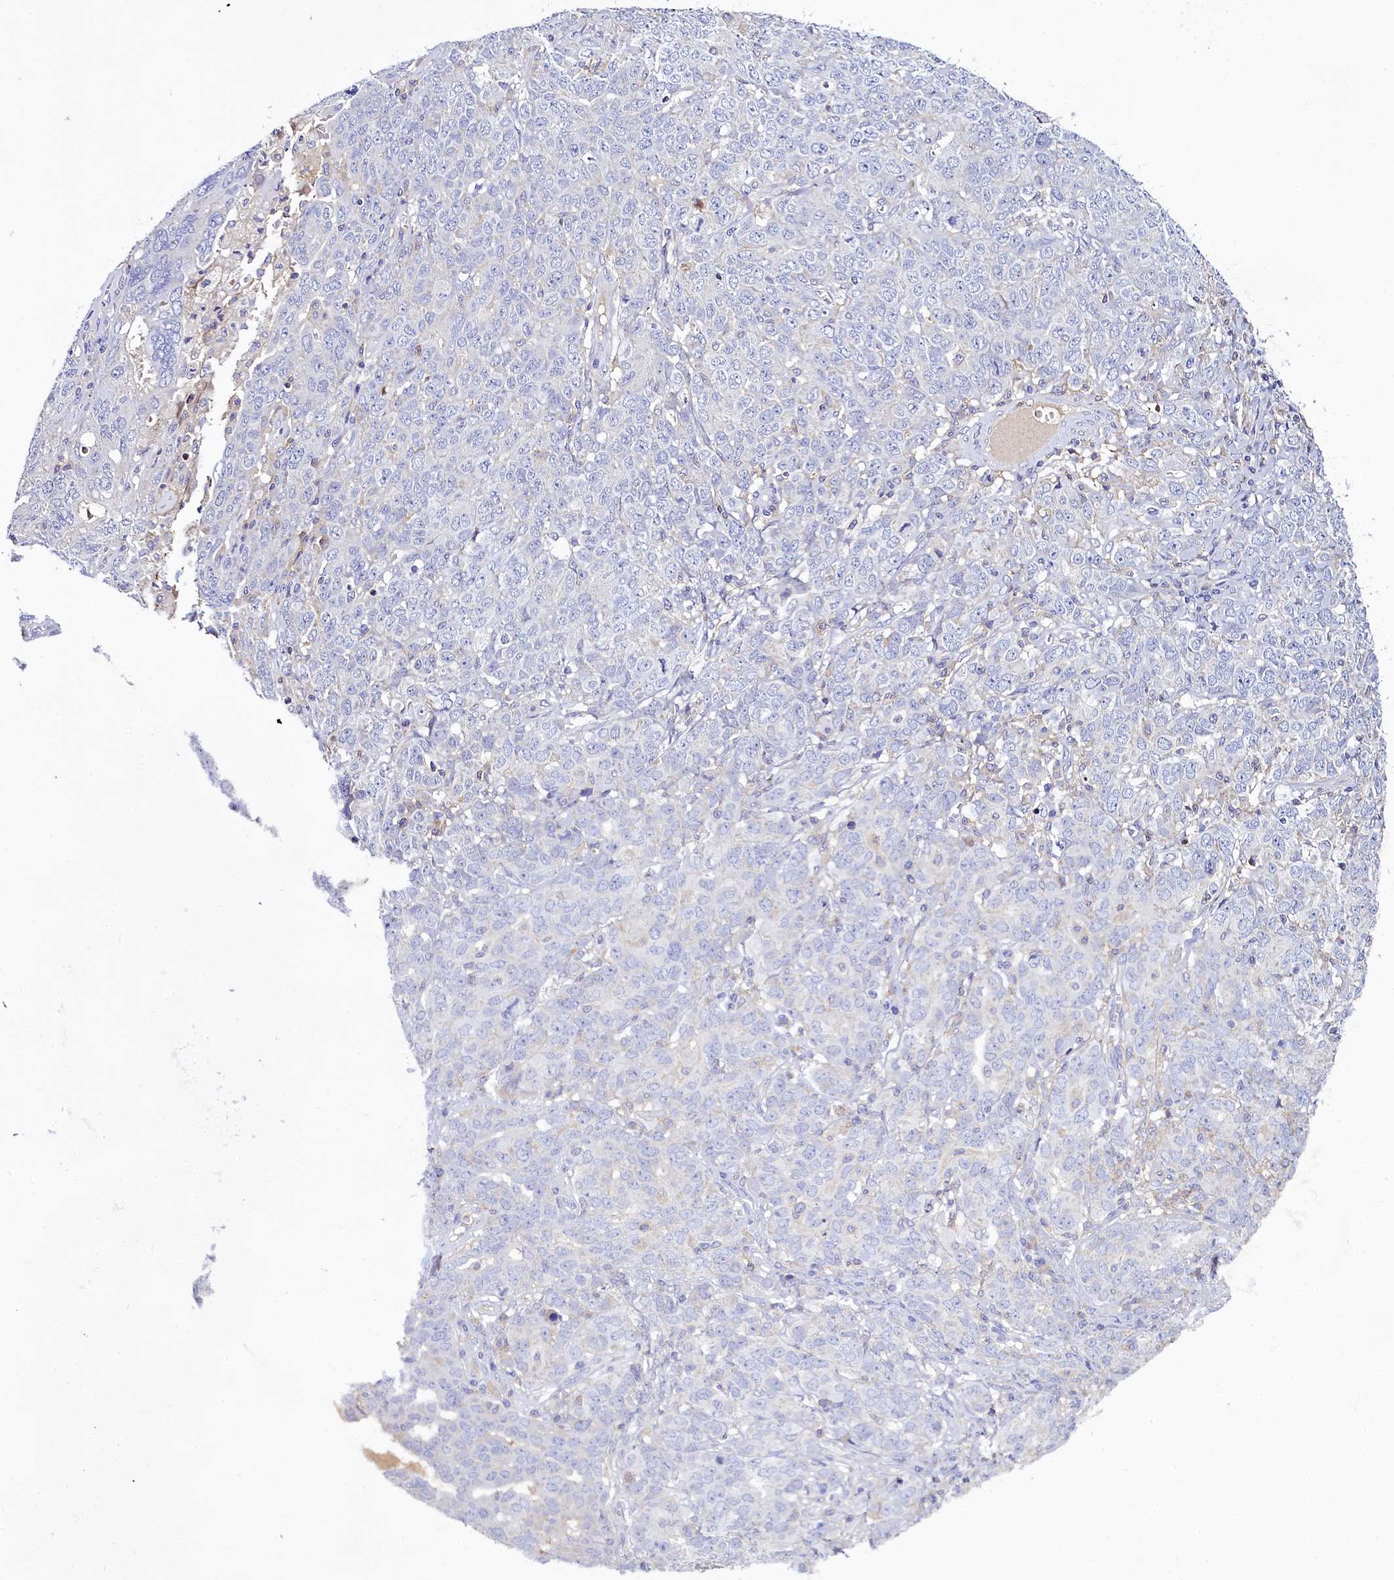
{"staining": {"intensity": "negative", "quantity": "none", "location": "none"}, "tissue": "ovarian cancer", "cell_type": "Tumor cells", "image_type": "cancer", "snomed": [{"axis": "morphology", "description": "Carcinoma, endometroid"}, {"axis": "topography", "description": "Ovary"}], "caption": "A high-resolution photomicrograph shows IHC staining of ovarian cancer (endometroid carcinoma), which exhibits no significant positivity in tumor cells. The staining was performed using DAB (3,3'-diaminobenzidine) to visualize the protein expression in brown, while the nuclei were stained in blue with hematoxylin (Magnification: 20x).", "gene": "FGFR2", "patient": {"sex": "female", "age": 62}}